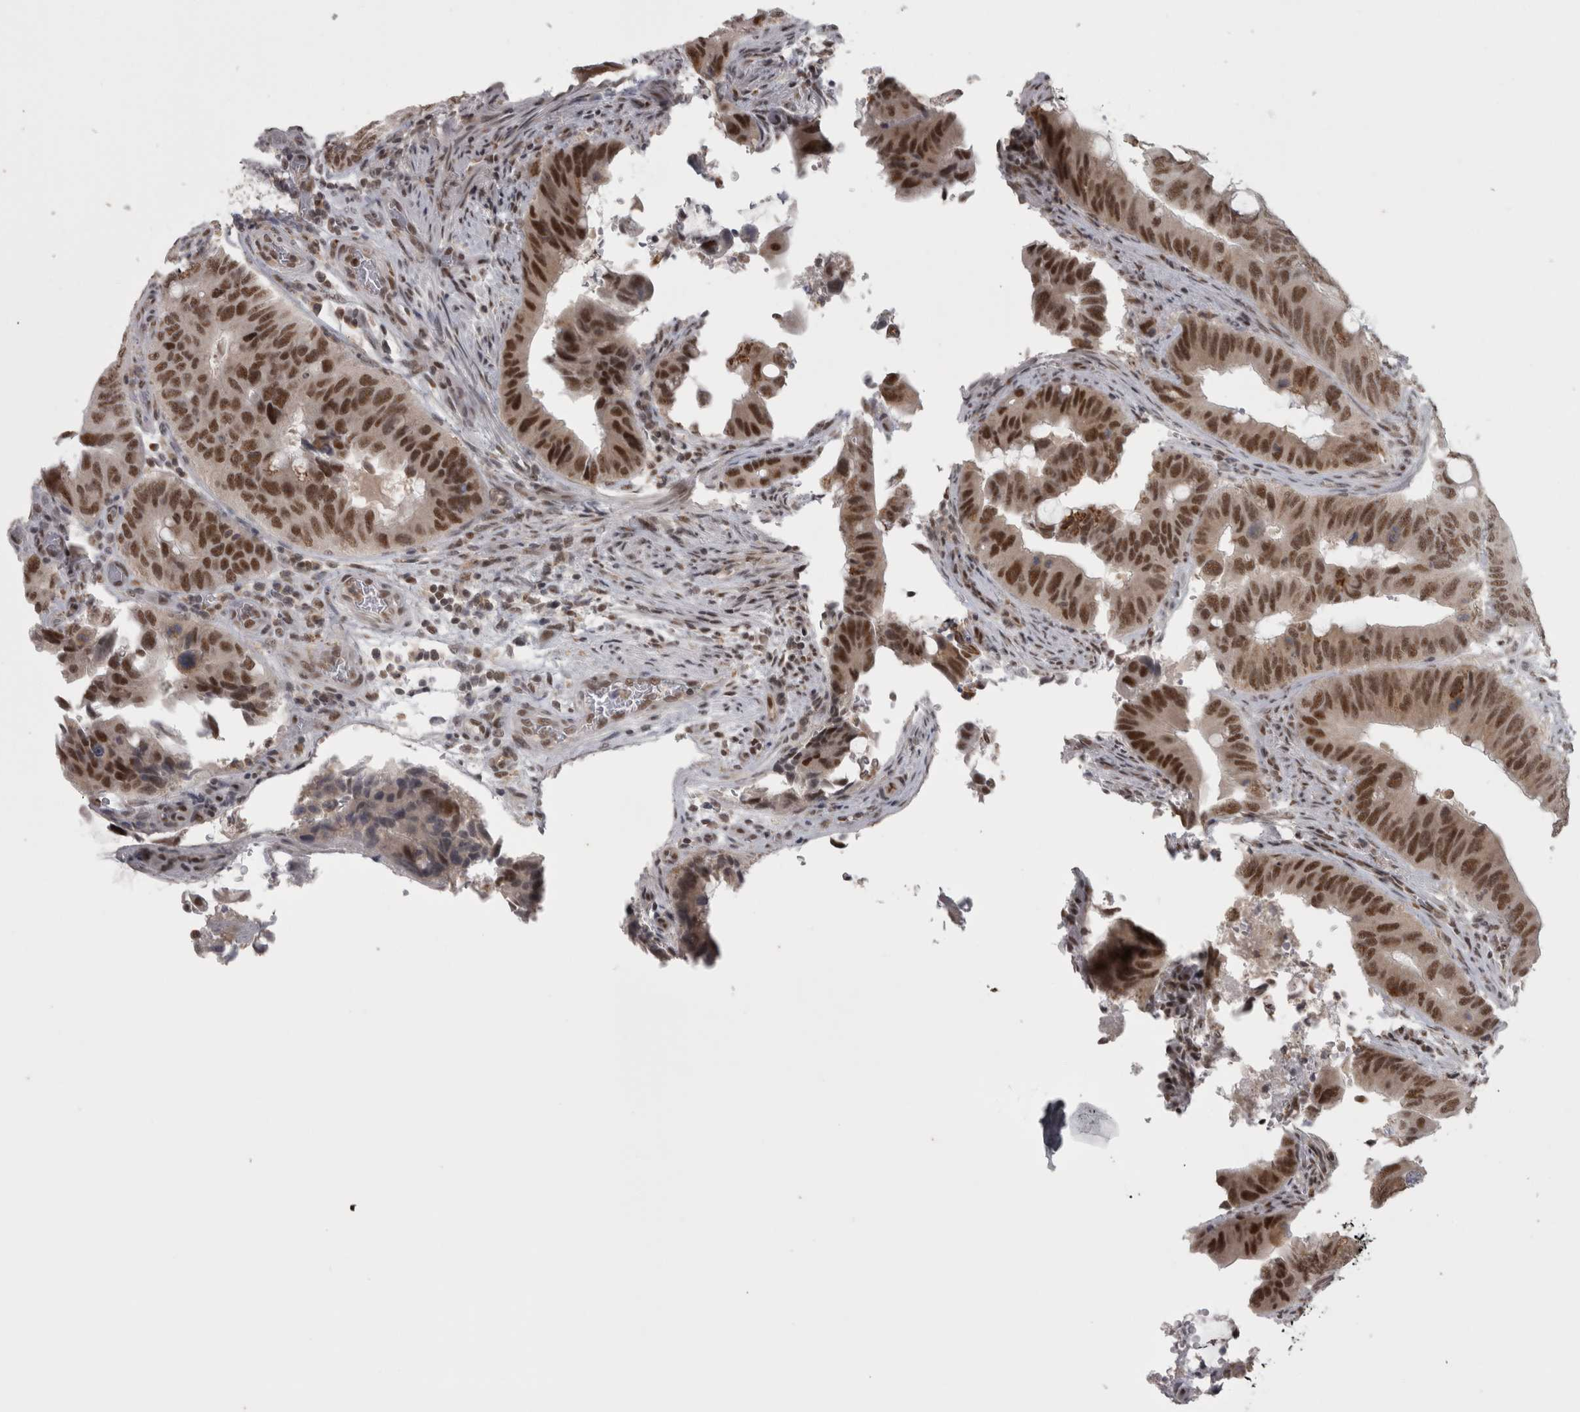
{"staining": {"intensity": "strong", "quantity": ">75%", "location": "nuclear"}, "tissue": "colorectal cancer", "cell_type": "Tumor cells", "image_type": "cancer", "snomed": [{"axis": "morphology", "description": "Adenocarcinoma, NOS"}, {"axis": "topography", "description": "Colon"}], "caption": "Human colorectal adenocarcinoma stained with a brown dye displays strong nuclear positive staining in about >75% of tumor cells.", "gene": "MICU3", "patient": {"sex": "male", "age": 71}}